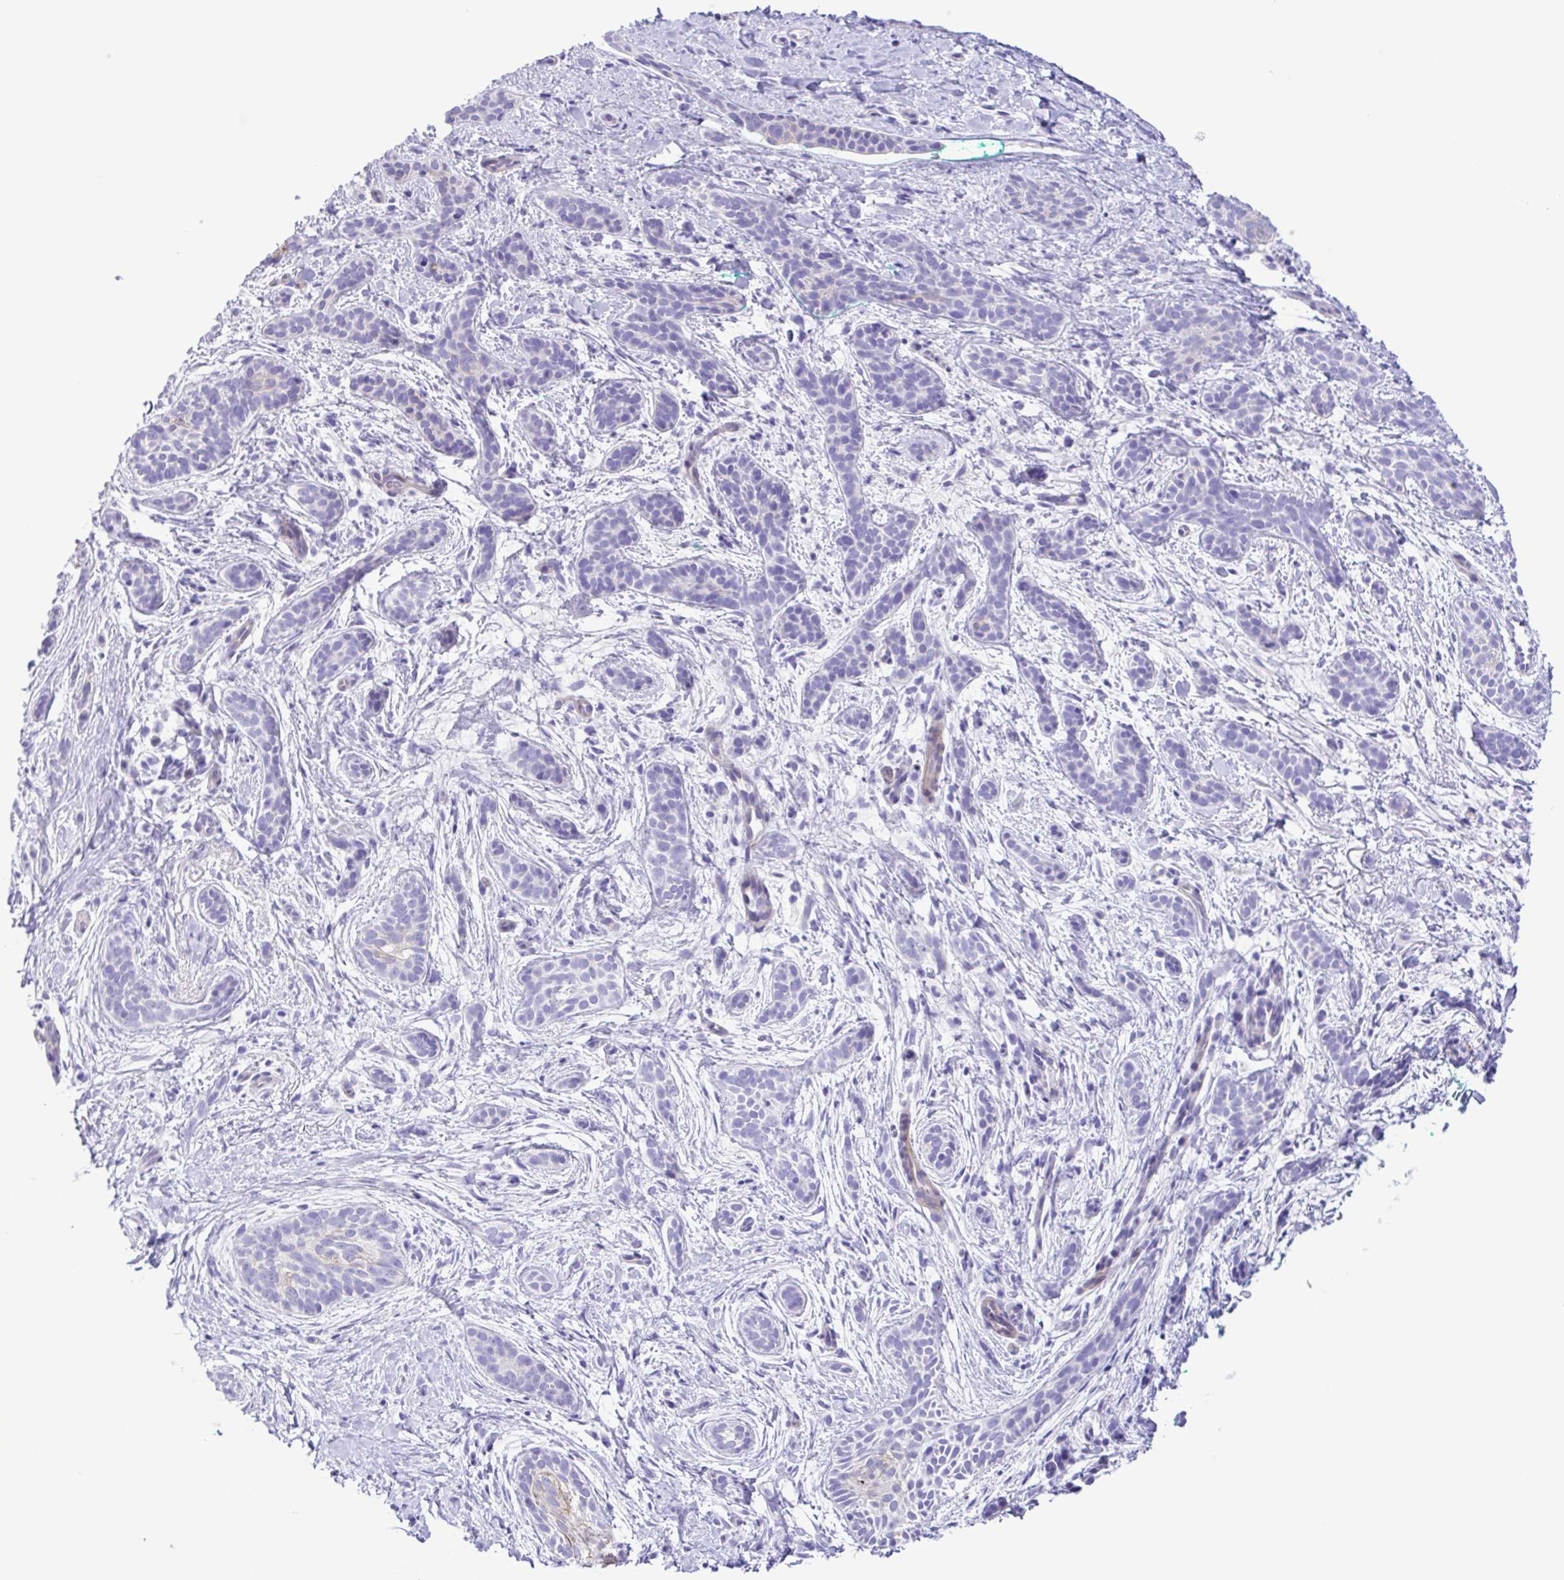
{"staining": {"intensity": "negative", "quantity": "none", "location": "none"}, "tissue": "skin cancer", "cell_type": "Tumor cells", "image_type": "cancer", "snomed": [{"axis": "morphology", "description": "Basal cell carcinoma"}, {"axis": "topography", "description": "Skin"}], "caption": "This histopathology image is of skin basal cell carcinoma stained with immunohistochemistry (IHC) to label a protein in brown with the nuclei are counter-stained blue. There is no expression in tumor cells.", "gene": "CYP11A1", "patient": {"sex": "male", "age": 63}}